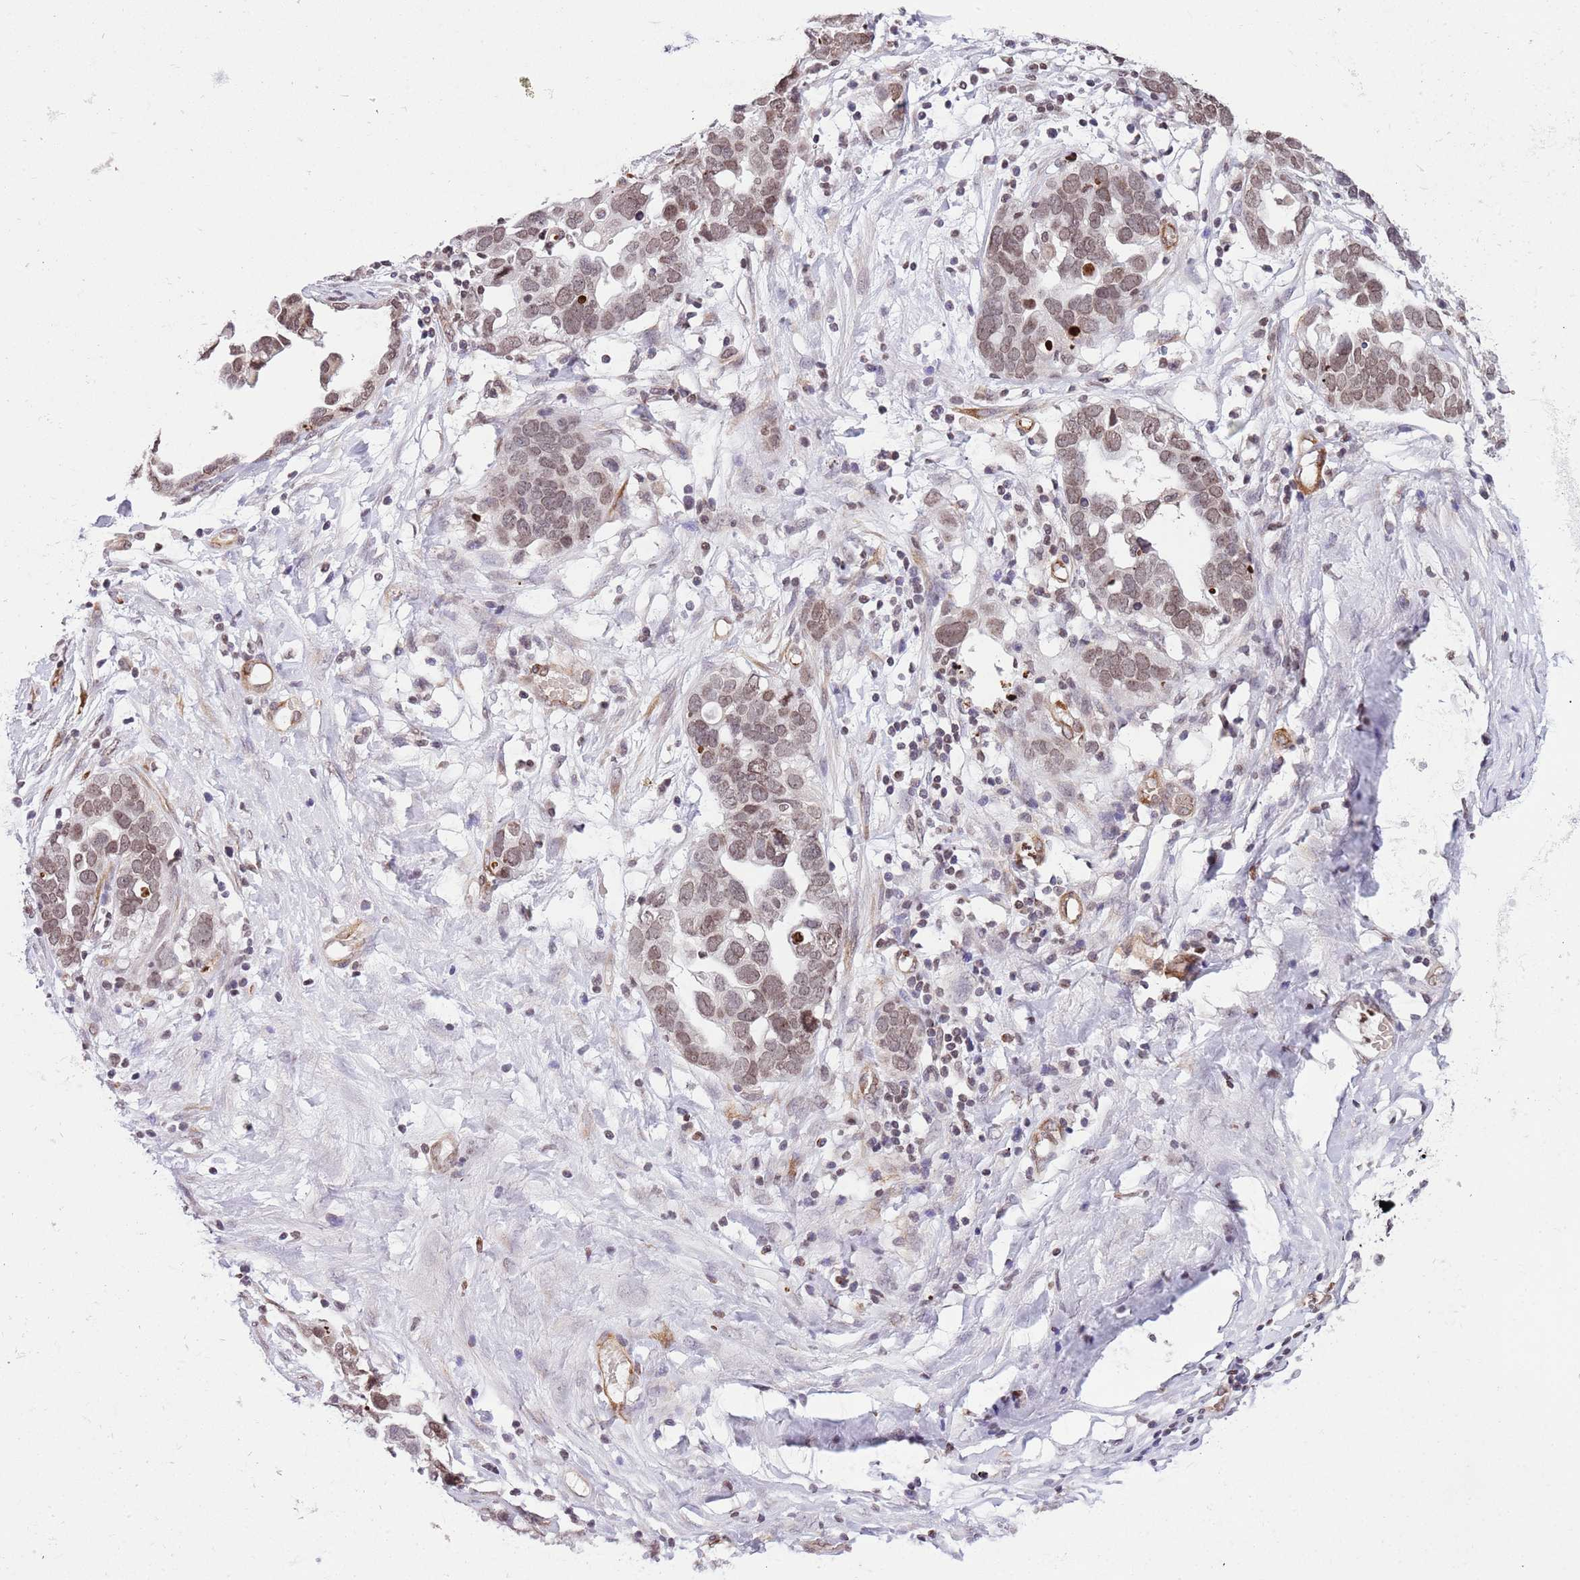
{"staining": {"intensity": "weak", "quantity": ">75%", "location": "nuclear"}, "tissue": "ovarian cancer", "cell_type": "Tumor cells", "image_type": "cancer", "snomed": [{"axis": "morphology", "description": "Cystadenocarcinoma, serous, NOS"}, {"axis": "topography", "description": "Ovary"}], "caption": "Serous cystadenocarcinoma (ovarian) was stained to show a protein in brown. There is low levels of weak nuclear expression in about >75% of tumor cells.", "gene": "NRIP1", "patient": {"sex": "female", "age": 54}}